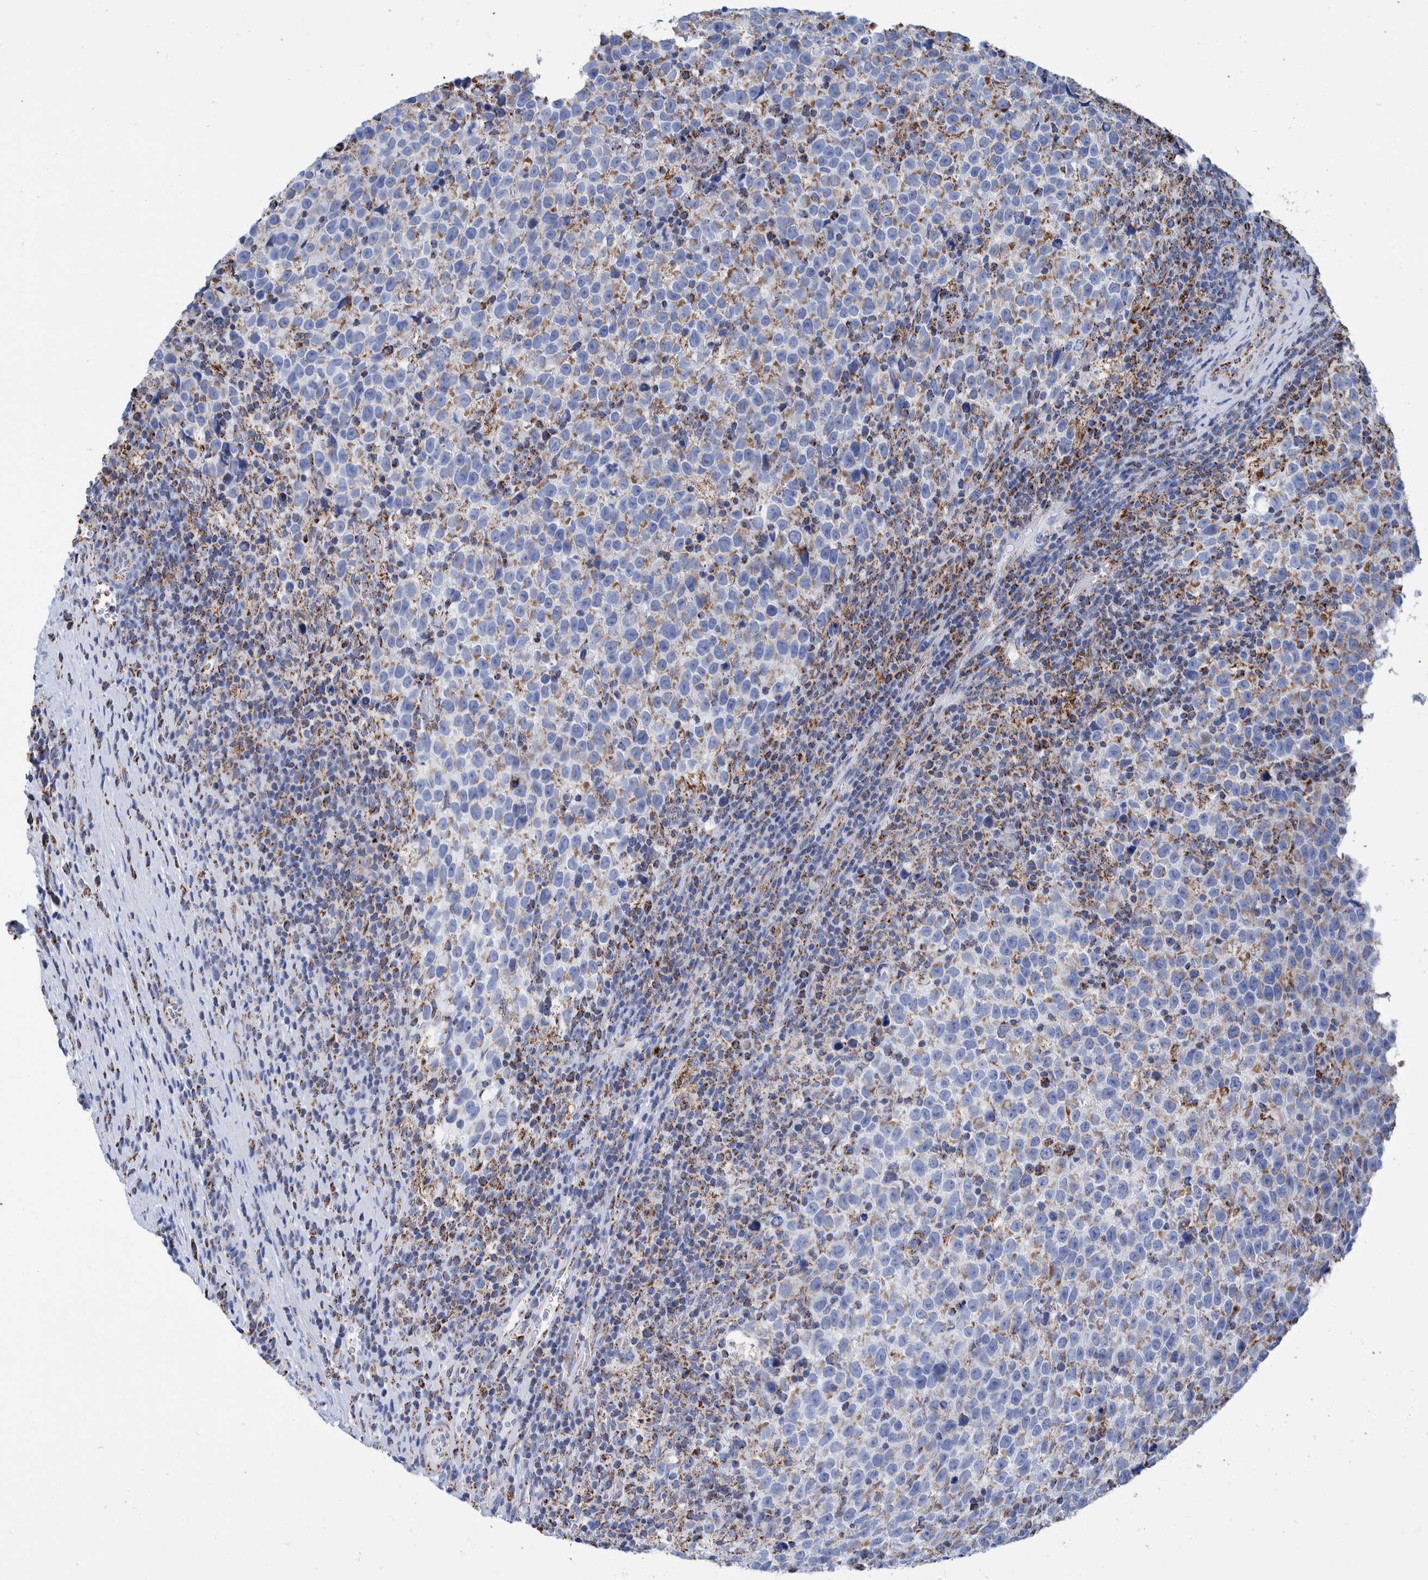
{"staining": {"intensity": "negative", "quantity": "none", "location": "none"}, "tissue": "testis cancer", "cell_type": "Tumor cells", "image_type": "cancer", "snomed": [{"axis": "morphology", "description": "Normal tissue, NOS"}, {"axis": "morphology", "description": "Seminoma, NOS"}, {"axis": "topography", "description": "Testis"}], "caption": "Tumor cells show no significant protein expression in testis seminoma.", "gene": "DECR1", "patient": {"sex": "male", "age": 43}}